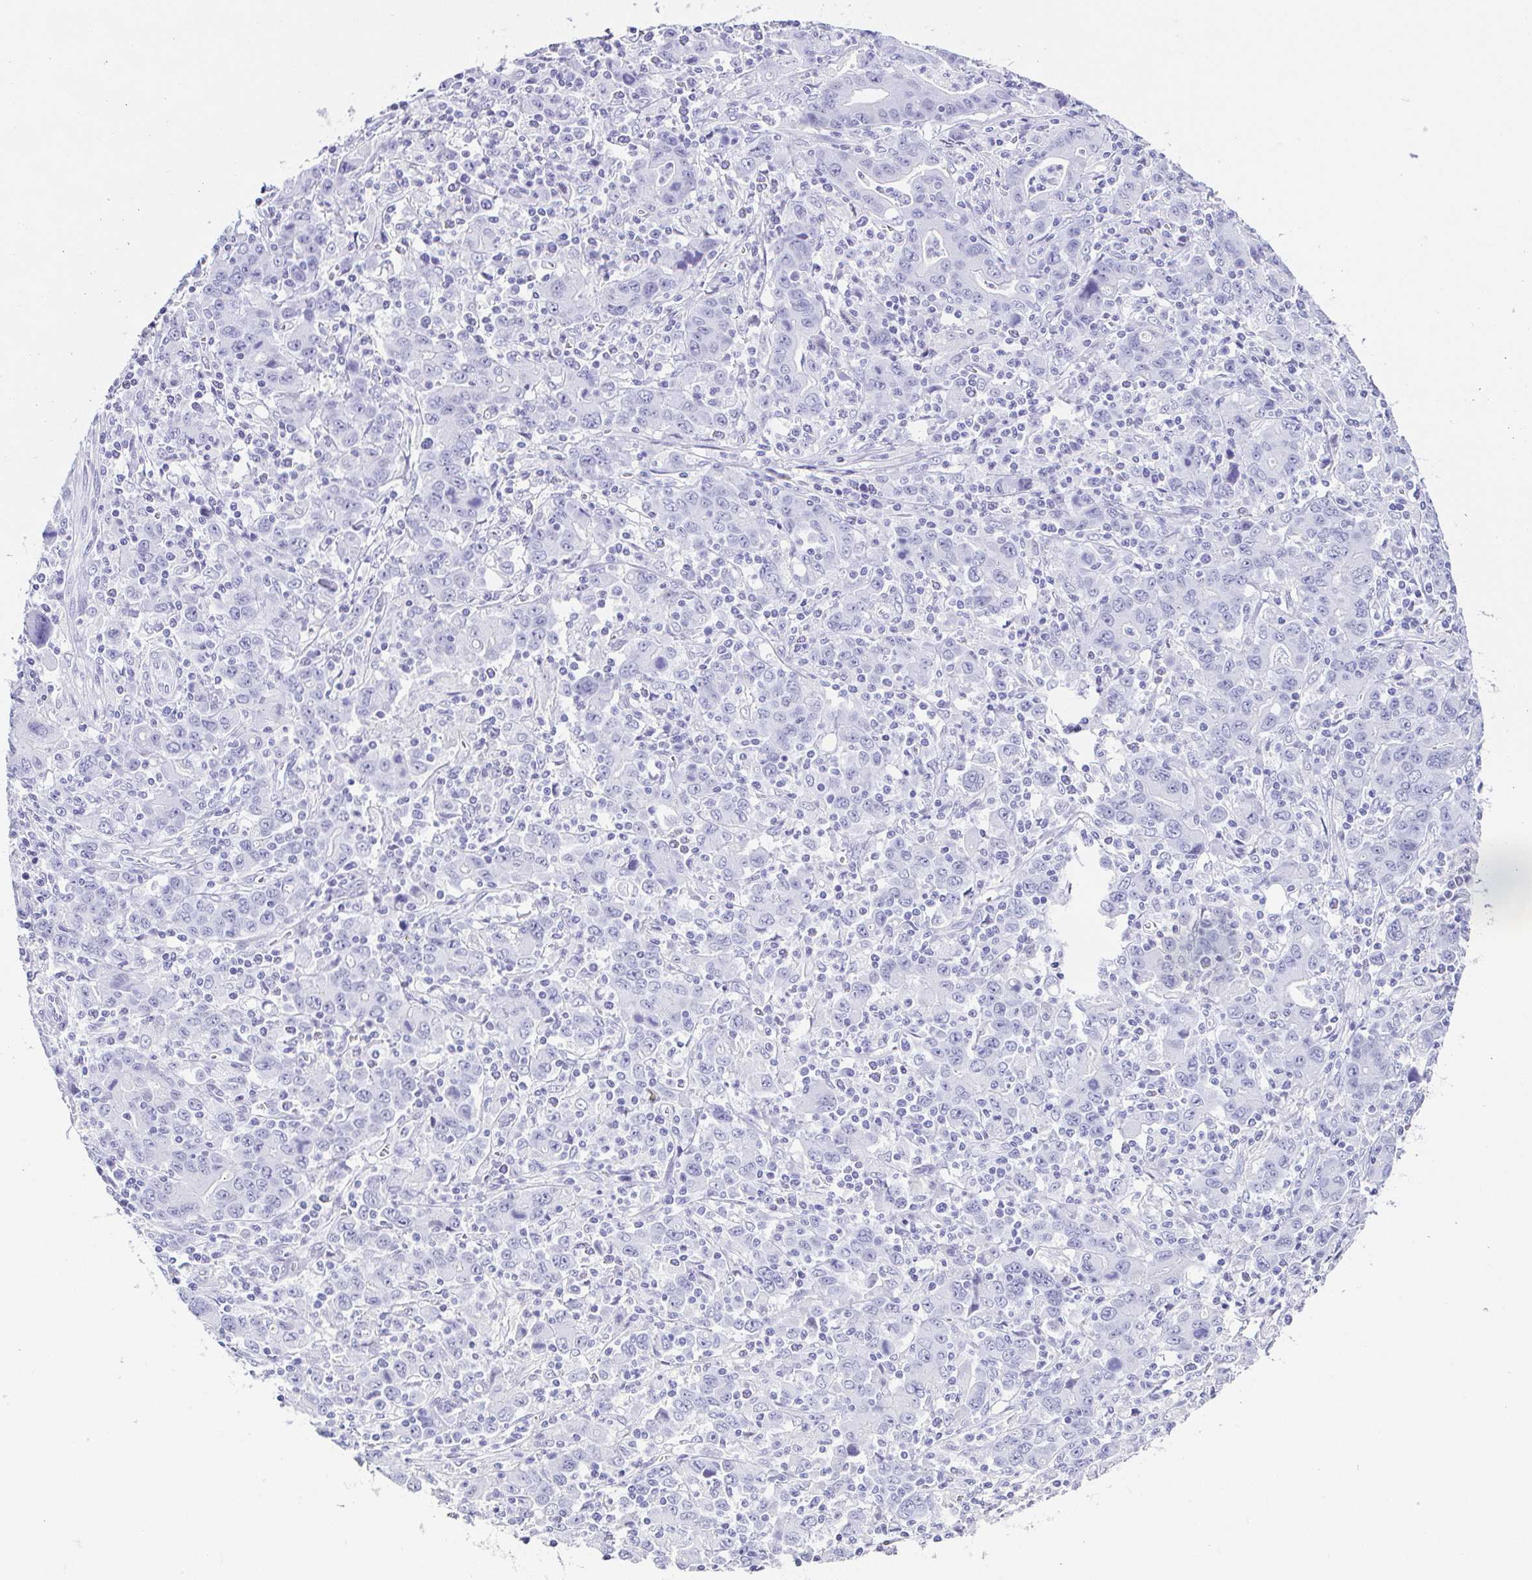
{"staining": {"intensity": "negative", "quantity": "none", "location": "none"}, "tissue": "stomach cancer", "cell_type": "Tumor cells", "image_type": "cancer", "snomed": [{"axis": "morphology", "description": "Adenocarcinoma, NOS"}, {"axis": "topography", "description": "Stomach, upper"}], "caption": "There is no significant staining in tumor cells of stomach cancer. (DAB (3,3'-diaminobenzidine) immunohistochemistry (IHC), high magnification).", "gene": "ESX1", "patient": {"sex": "male", "age": 69}}